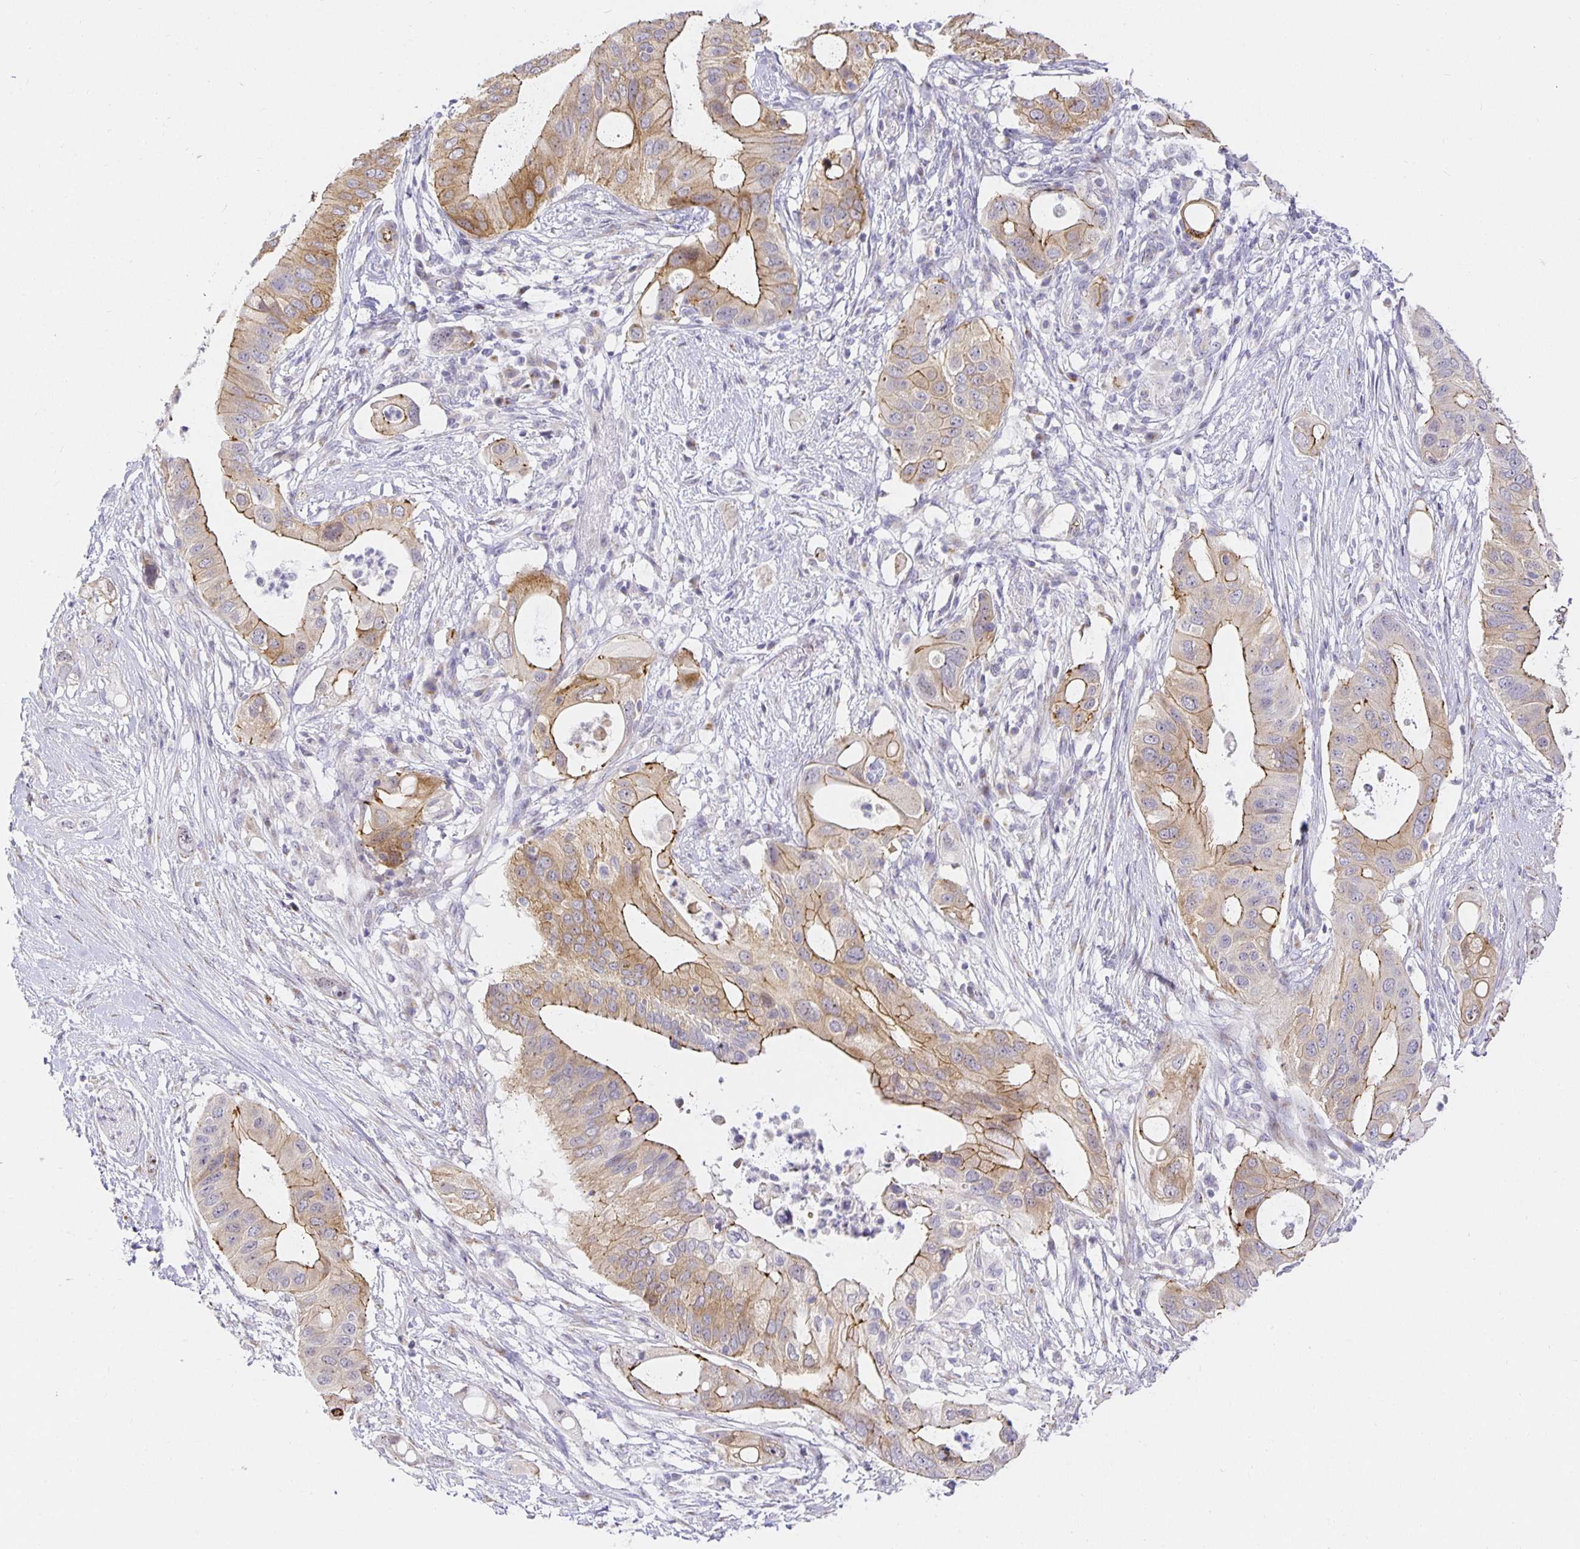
{"staining": {"intensity": "moderate", "quantity": "25%-75%", "location": "cytoplasmic/membranous"}, "tissue": "pancreatic cancer", "cell_type": "Tumor cells", "image_type": "cancer", "snomed": [{"axis": "morphology", "description": "Adenocarcinoma, NOS"}, {"axis": "topography", "description": "Pancreas"}], "caption": "Protein expression analysis of human adenocarcinoma (pancreatic) reveals moderate cytoplasmic/membranous positivity in approximately 25%-75% of tumor cells.", "gene": "TJP3", "patient": {"sex": "female", "age": 72}}